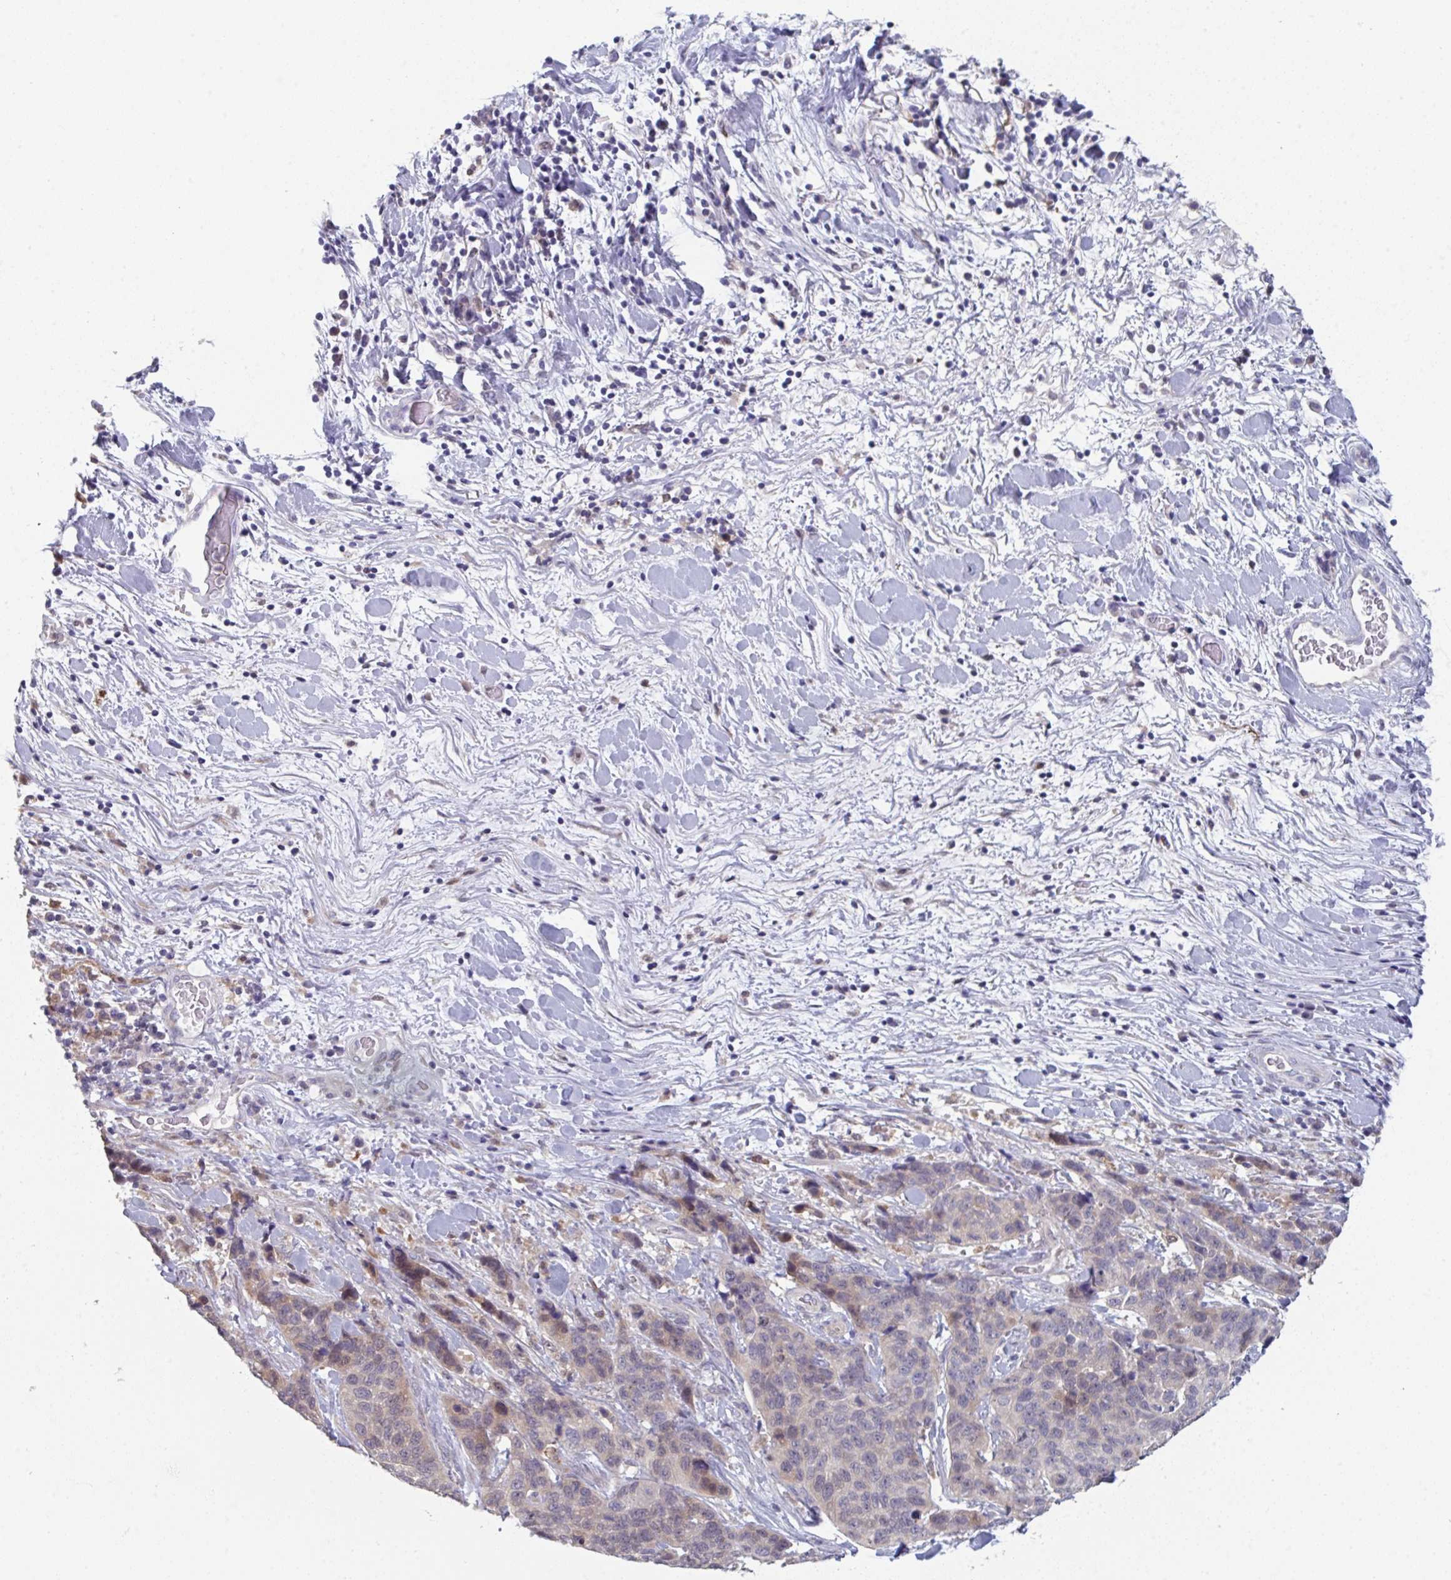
{"staining": {"intensity": "weak", "quantity": "<25%", "location": "cytoplasmic/membranous"}, "tissue": "lung cancer", "cell_type": "Tumor cells", "image_type": "cancer", "snomed": [{"axis": "morphology", "description": "Squamous cell carcinoma, NOS"}, {"axis": "topography", "description": "Lung"}], "caption": "Micrograph shows no significant protein positivity in tumor cells of squamous cell carcinoma (lung).", "gene": "PTPRD", "patient": {"sex": "male", "age": 62}}